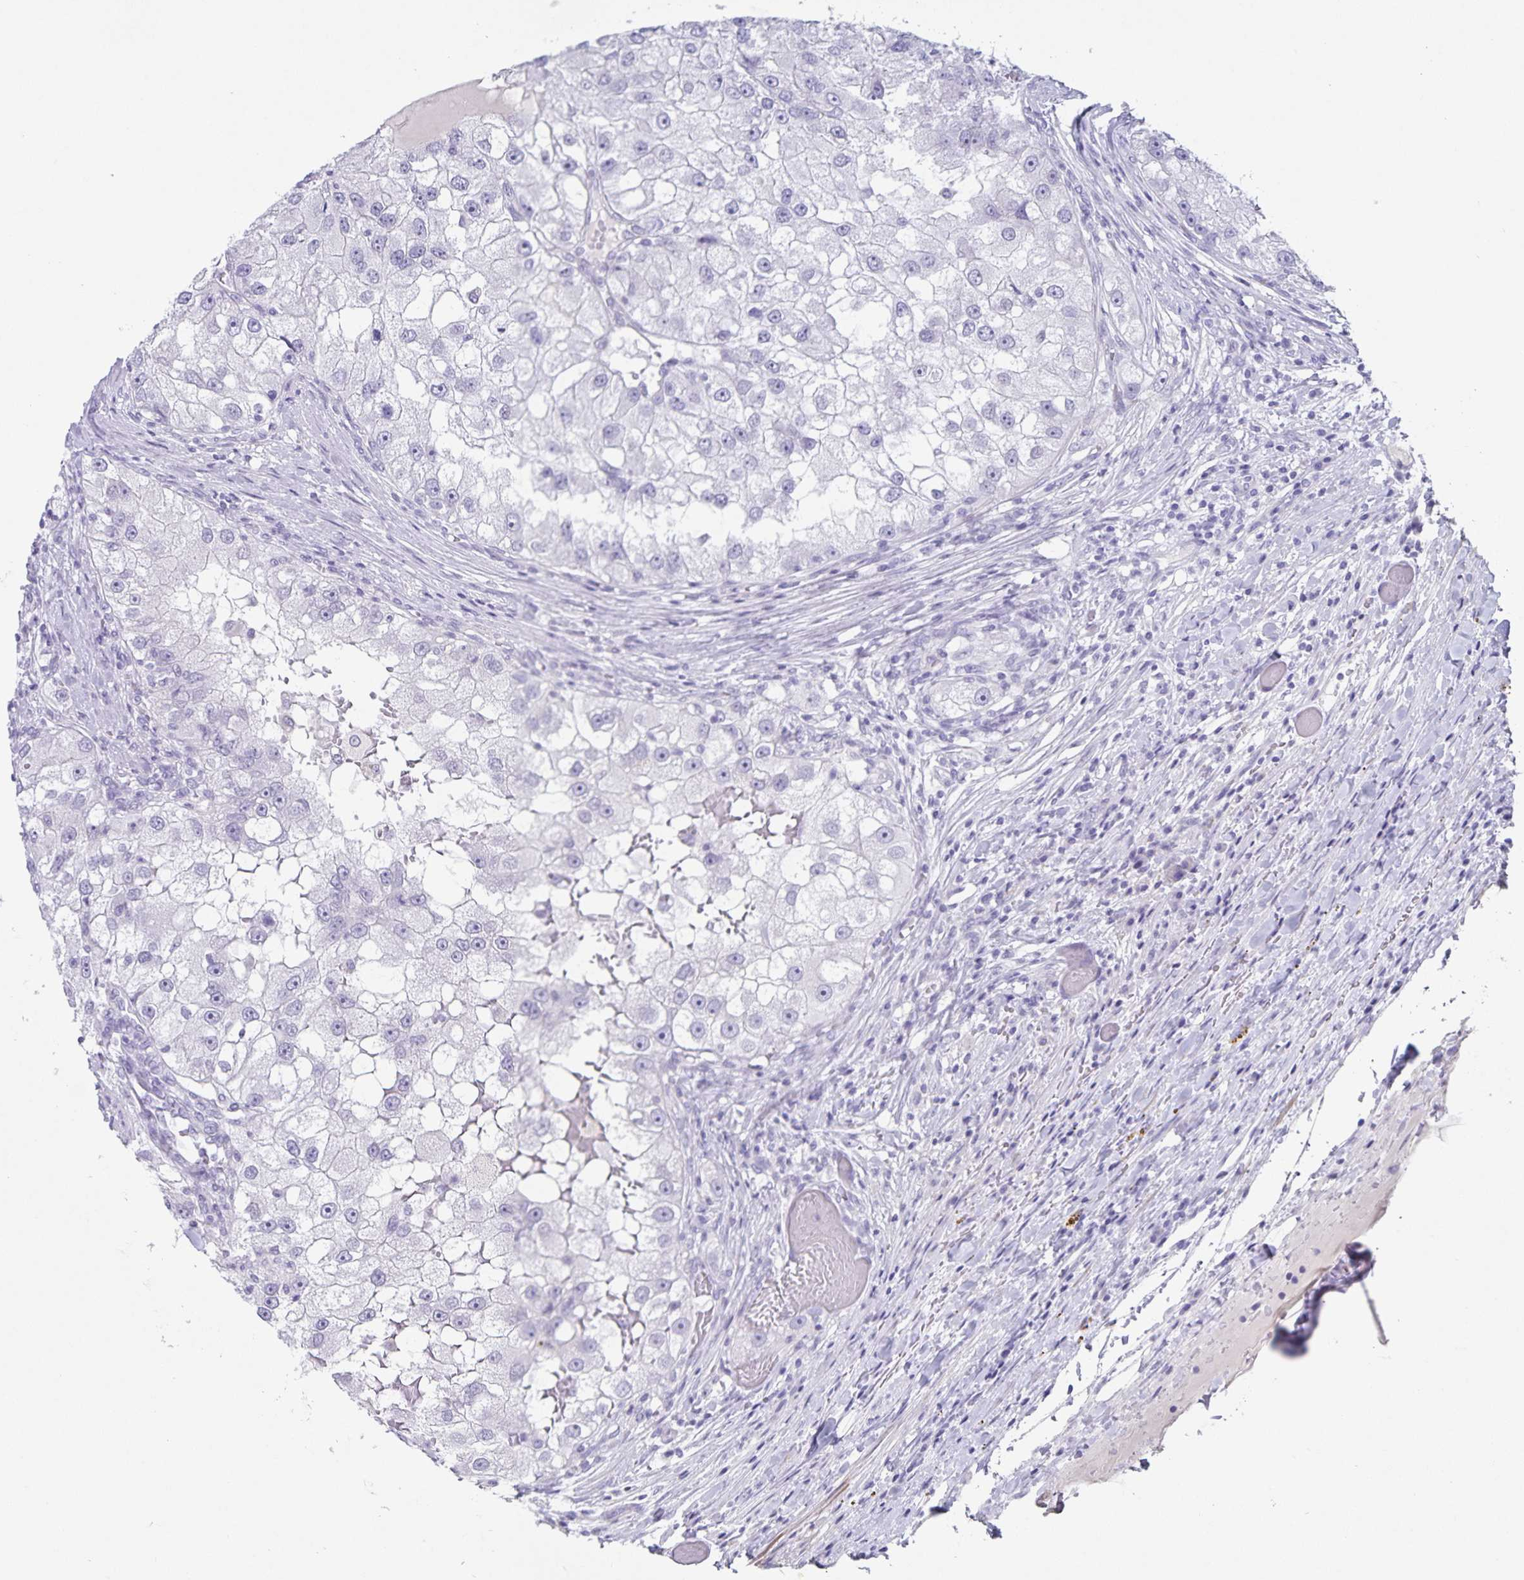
{"staining": {"intensity": "negative", "quantity": "none", "location": "none"}, "tissue": "renal cancer", "cell_type": "Tumor cells", "image_type": "cancer", "snomed": [{"axis": "morphology", "description": "Adenocarcinoma, NOS"}, {"axis": "topography", "description": "Kidney"}], "caption": "The histopathology image shows no significant staining in tumor cells of renal cancer.", "gene": "C11orf42", "patient": {"sex": "male", "age": 63}}